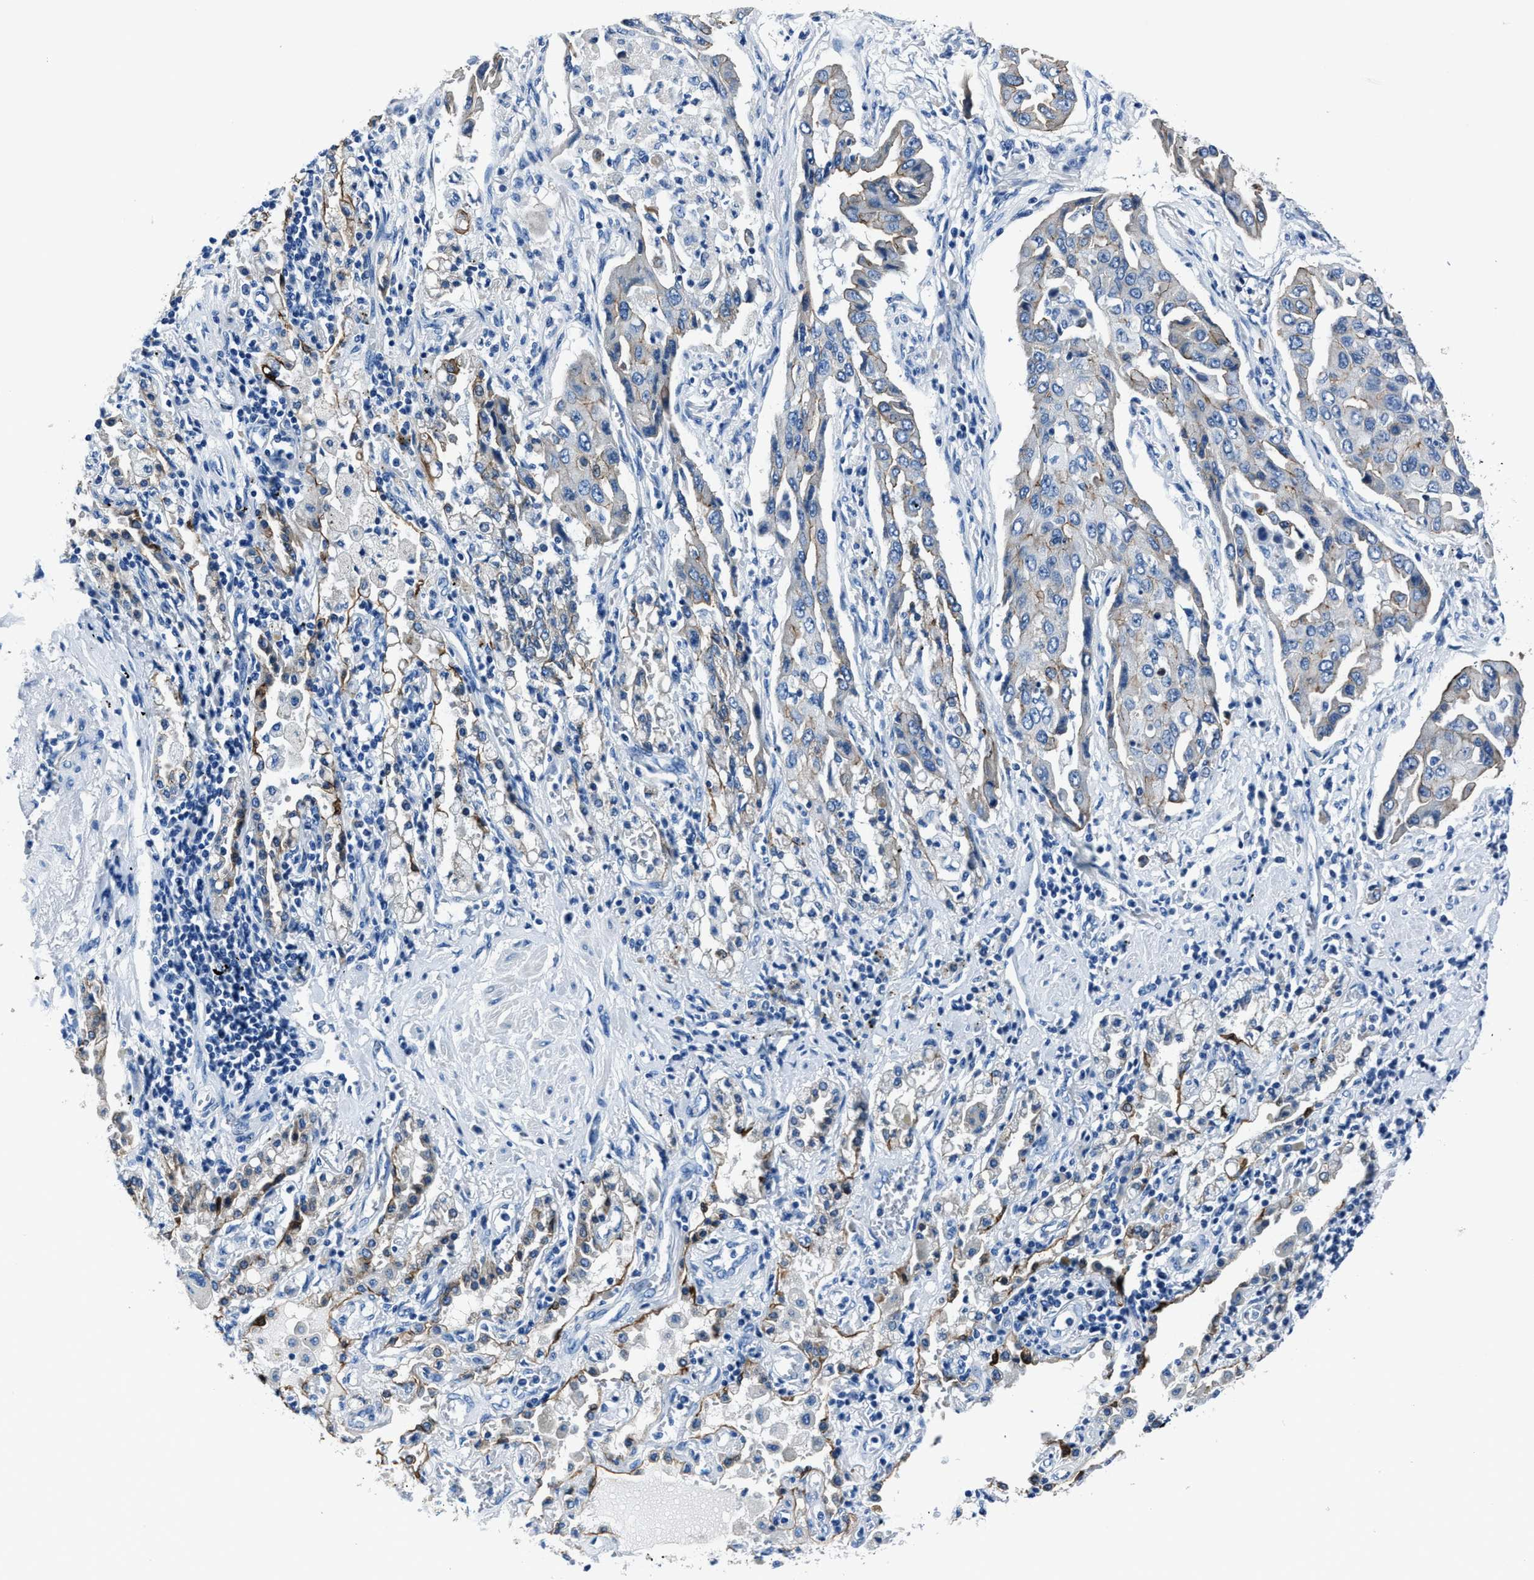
{"staining": {"intensity": "weak", "quantity": "25%-75%", "location": "cytoplasmic/membranous"}, "tissue": "lung cancer", "cell_type": "Tumor cells", "image_type": "cancer", "snomed": [{"axis": "morphology", "description": "Adenocarcinoma, NOS"}, {"axis": "topography", "description": "Lung"}], "caption": "Tumor cells demonstrate weak cytoplasmic/membranous positivity in about 25%-75% of cells in lung cancer. The staining was performed using DAB (3,3'-diaminobenzidine), with brown indicating positive protein expression. Nuclei are stained blue with hematoxylin.", "gene": "LMO7", "patient": {"sex": "female", "age": 65}}